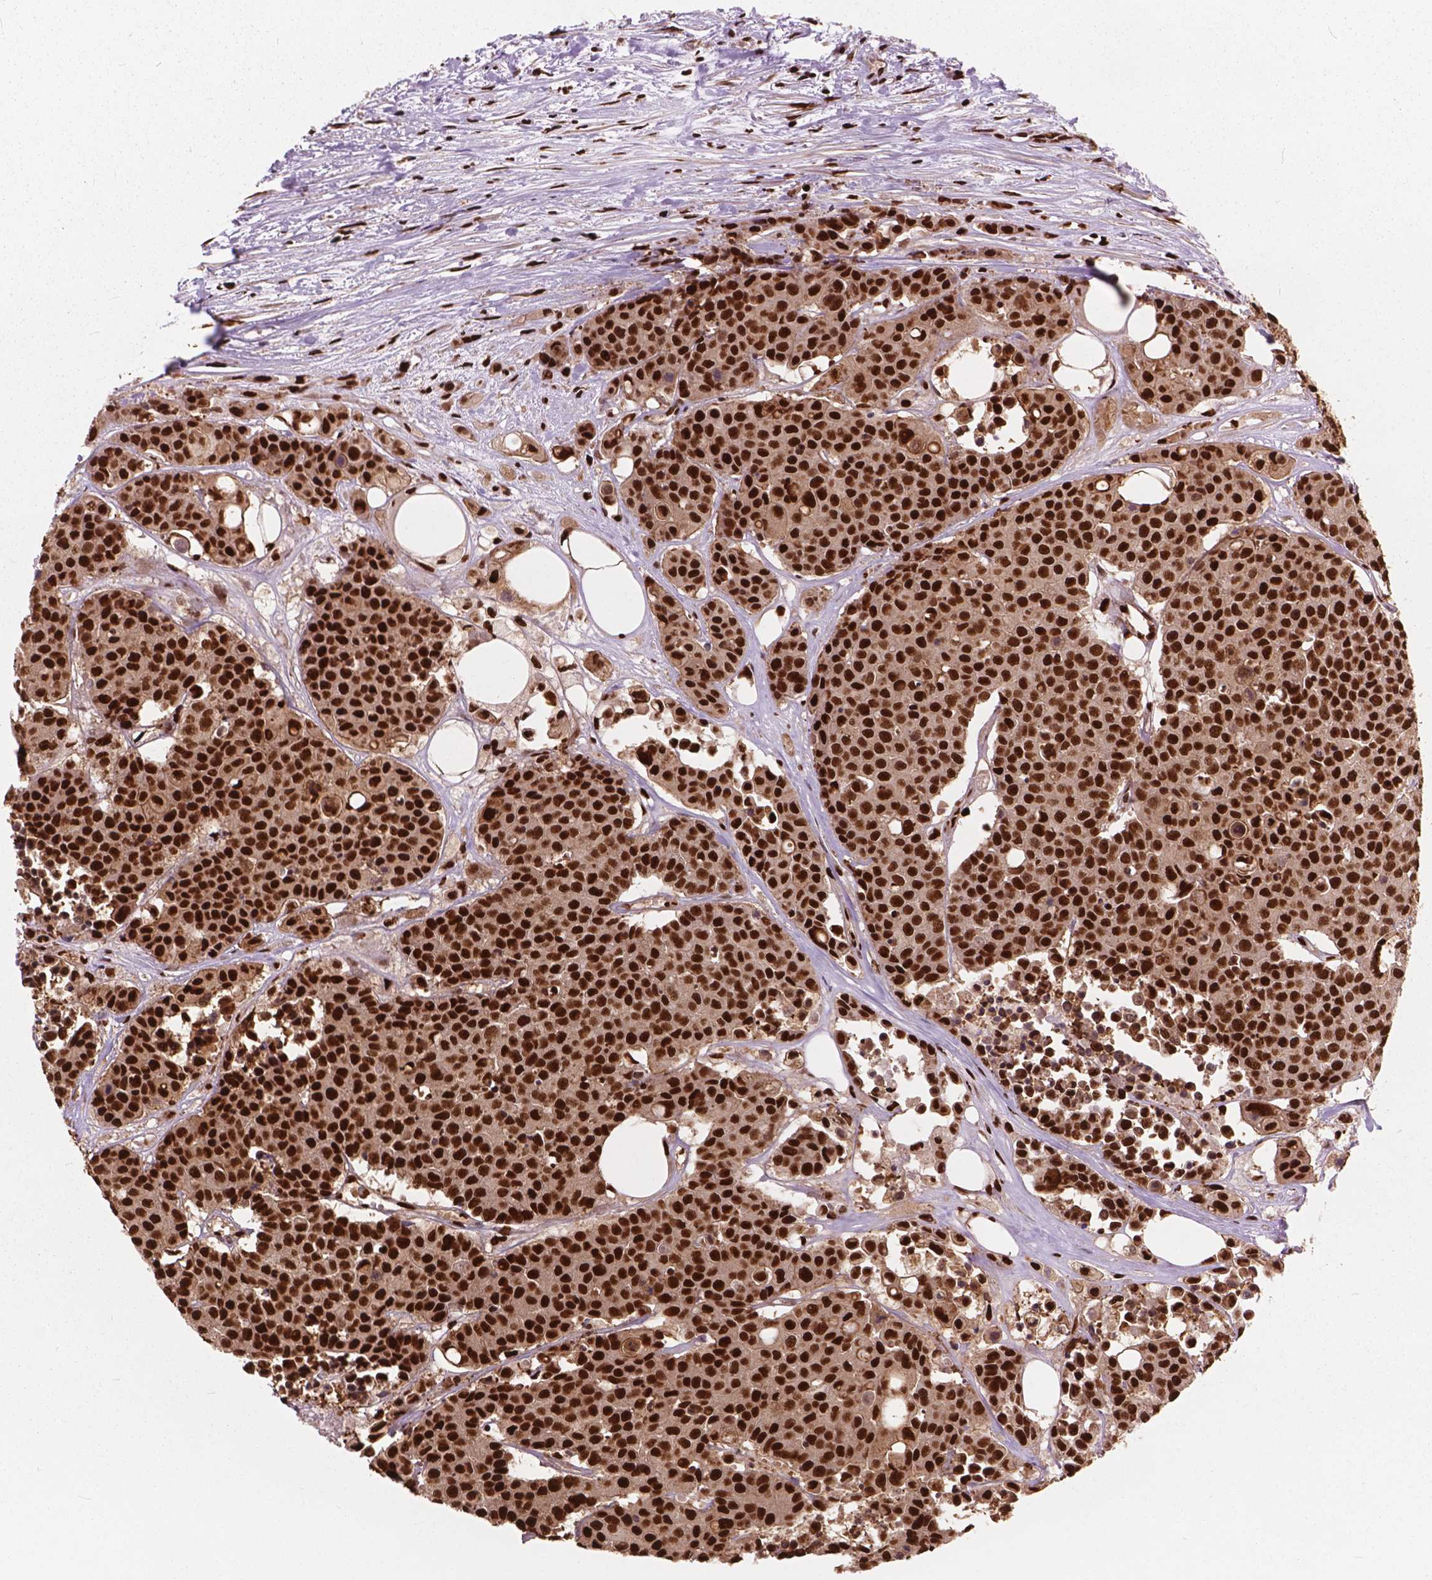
{"staining": {"intensity": "strong", "quantity": ">75%", "location": "nuclear"}, "tissue": "carcinoid", "cell_type": "Tumor cells", "image_type": "cancer", "snomed": [{"axis": "morphology", "description": "Carcinoid, malignant, NOS"}, {"axis": "topography", "description": "Colon"}], "caption": "Human malignant carcinoid stained with a protein marker exhibits strong staining in tumor cells.", "gene": "ANP32B", "patient": {"sex": "male", "age": 81}}